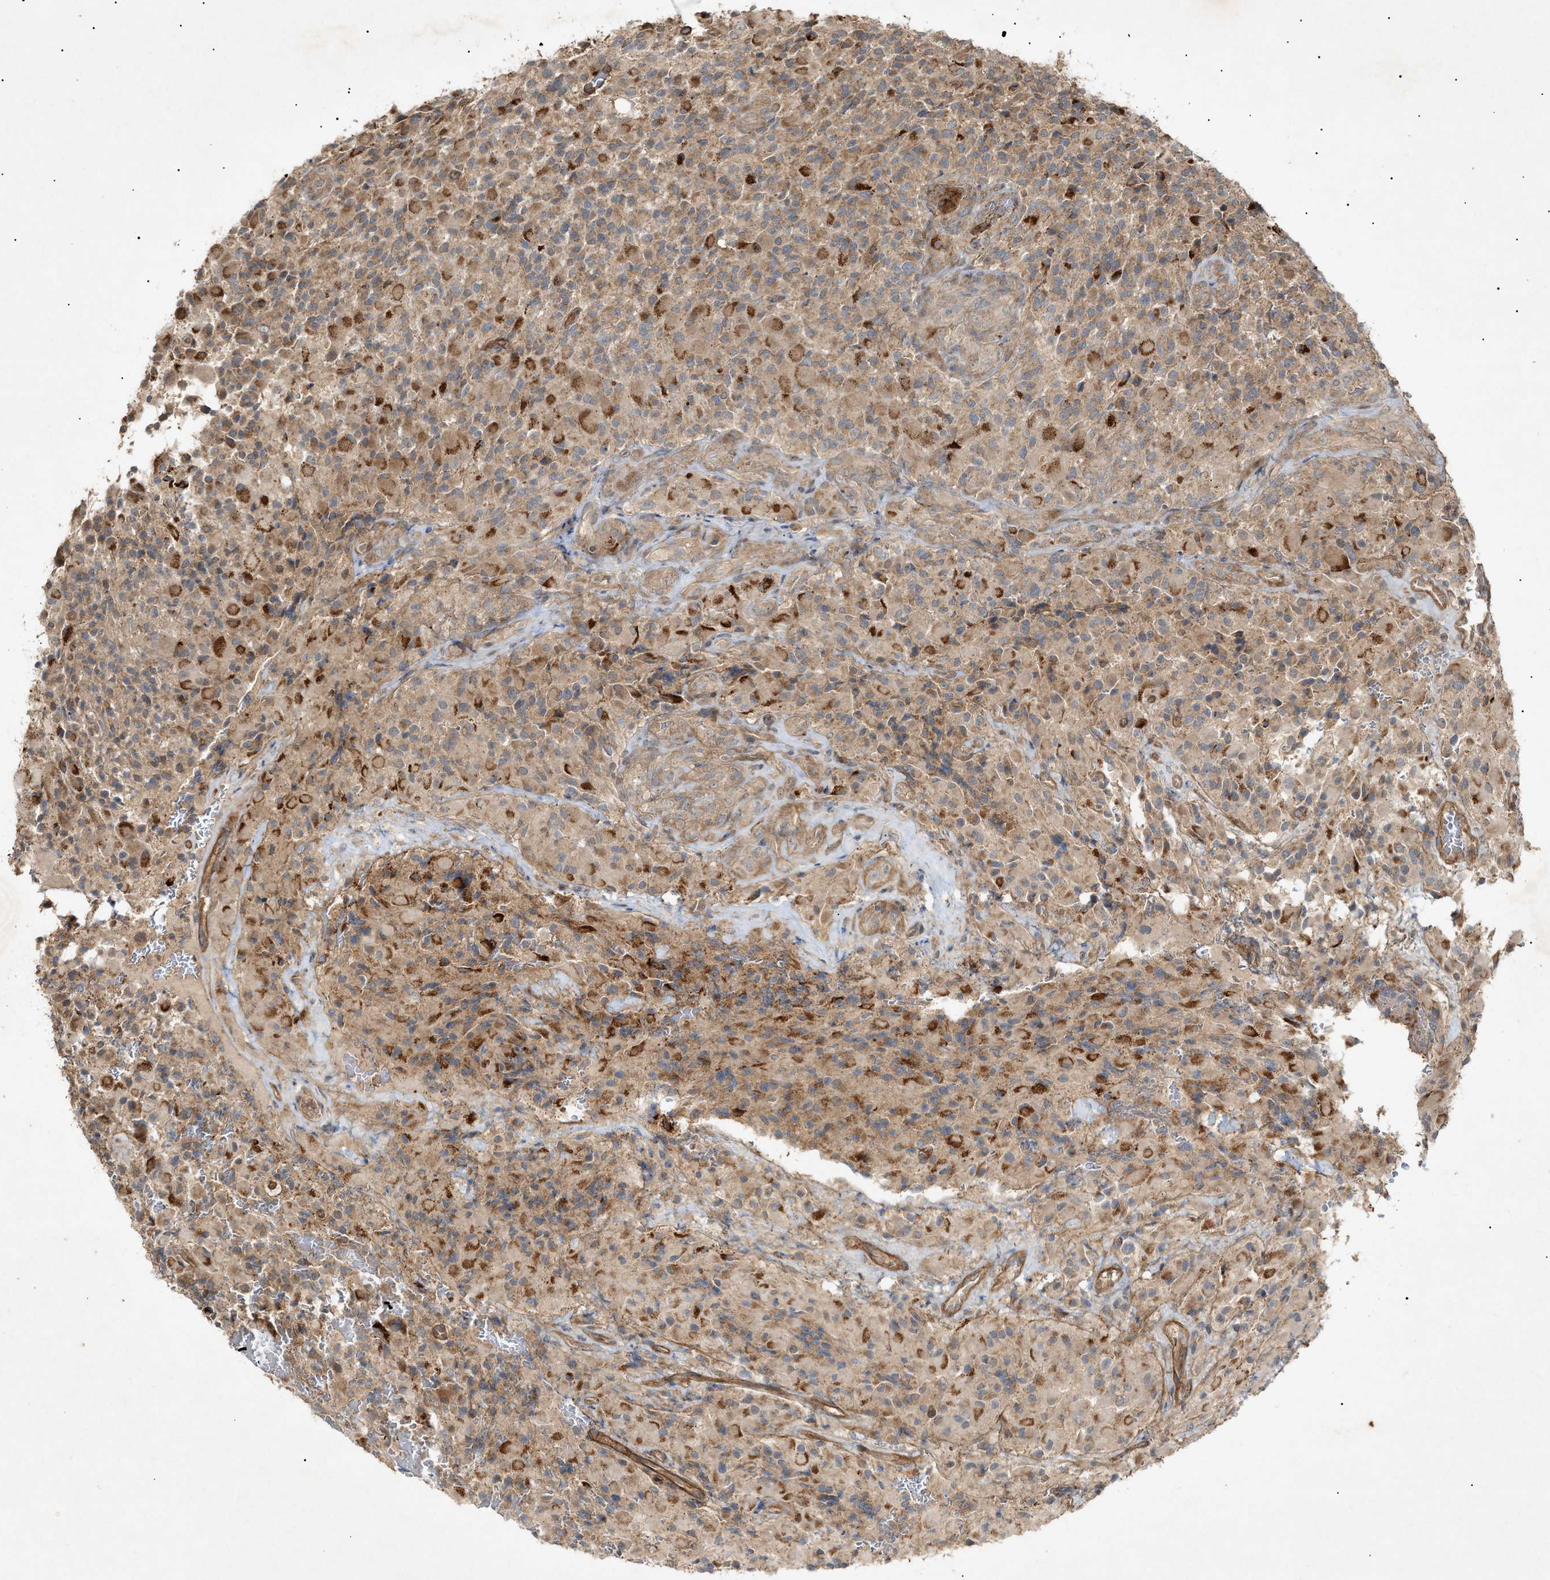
{"staining": {"intensity": "moderate", "quantity": ">75%", "location": "cytoplasmic/membranous"}, "tissue": "glioma", "cell_type": "Tumor cells", "image_type": "cancer", "snomed": [{"axis": "morphology", "description": "Glioma, malignant, High grade"}, {"axis": "topography", "description": "Brain"}], "caption": "Immunohistochemistry (IHC) (DAB (3,3'-diaminobenzidine)) staining of human glioma displays moderate cytoplasmic/membranous protein expression in approximately >75% of tumor cells.", "gene": "MTCH1", "patient": {"sex": "male", "age": 71}}